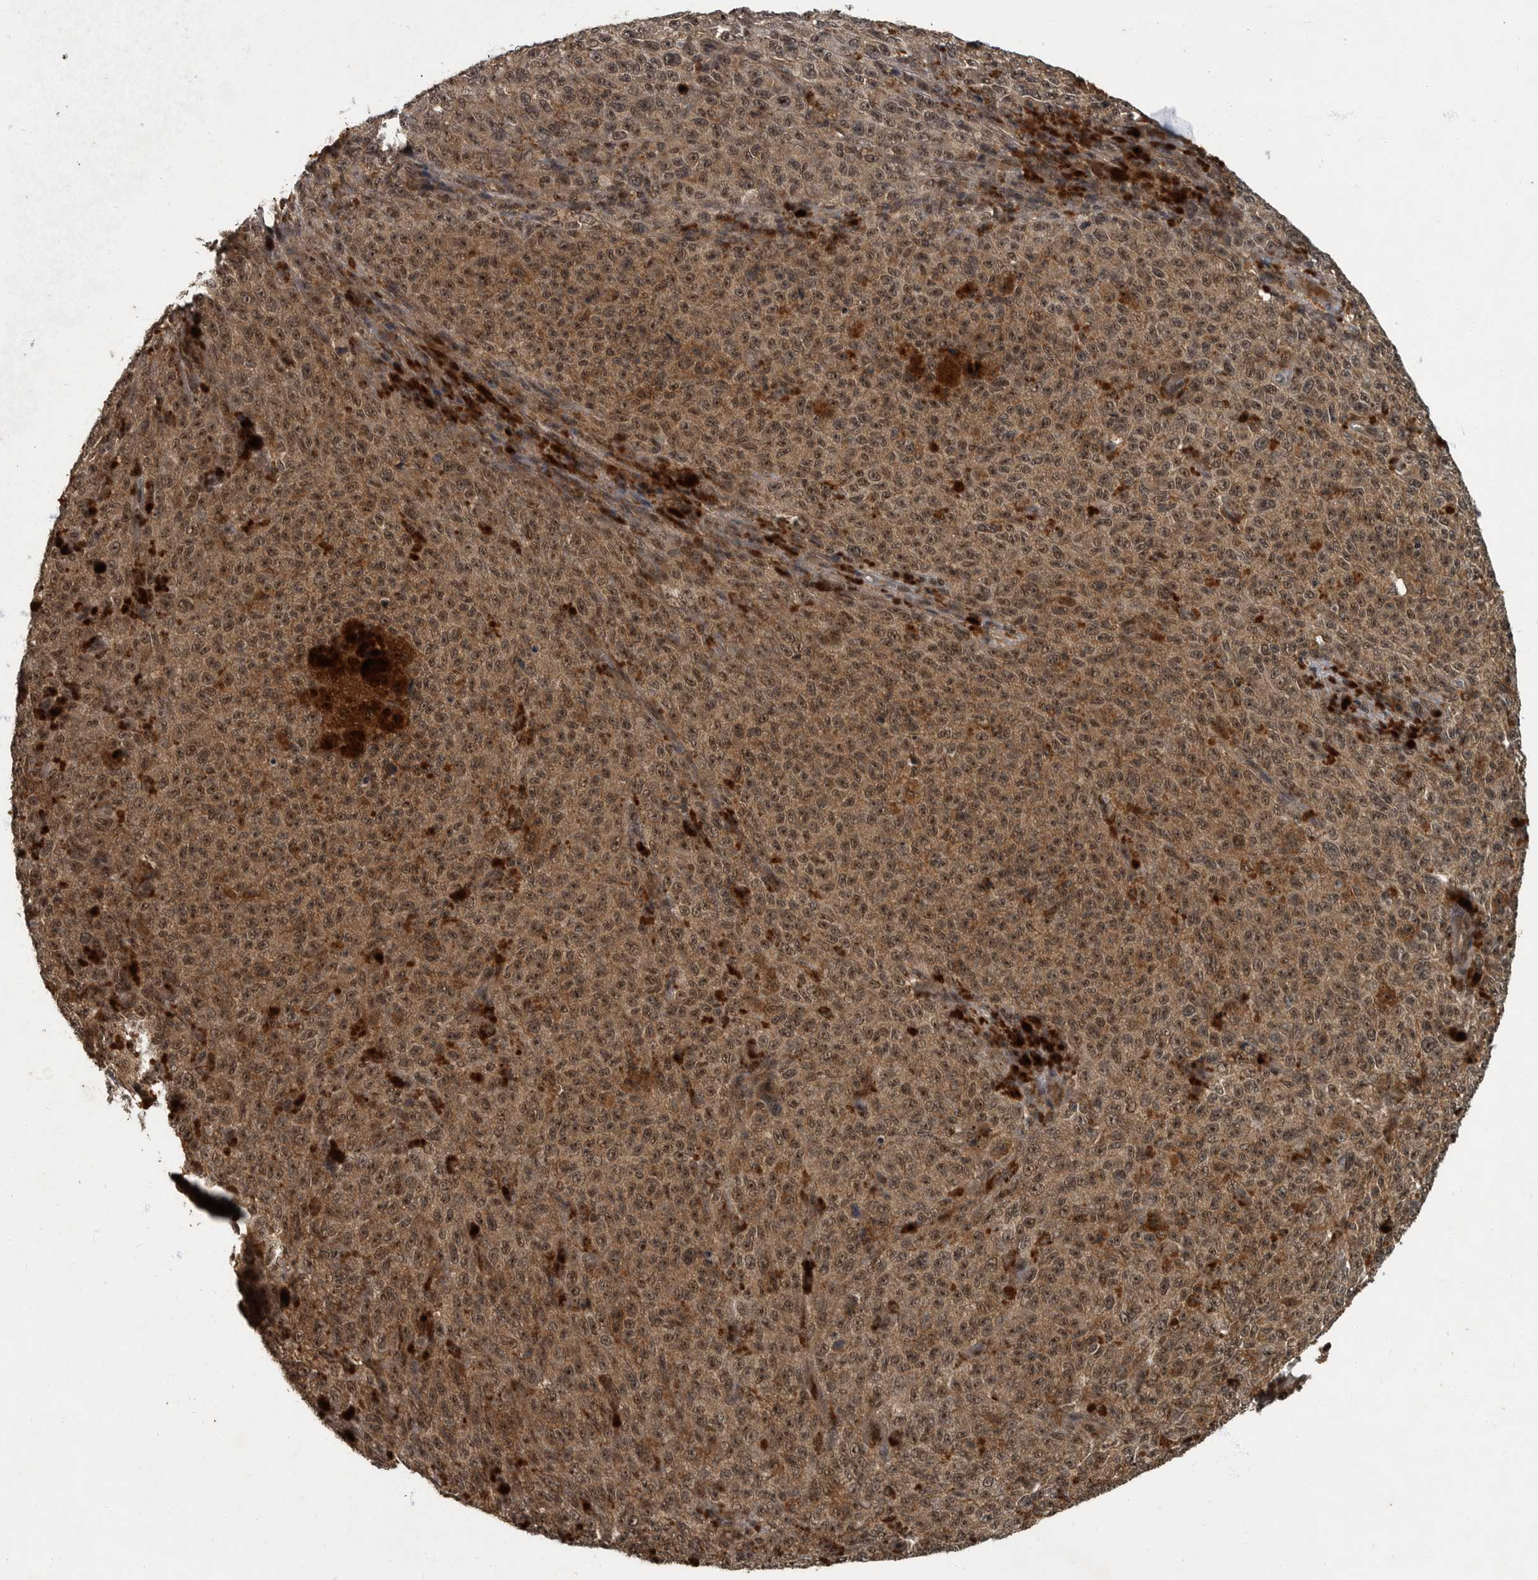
{"staining": {"intensity": "moderate", "quantity": ">75%", "location": "cytoplasmic/membranous,nuclear"}, "tissue": "melanoma", "cell_type": "Tumor cells", "image_type": "cancer", "snomed": [{"axis": "morphology", "description": "Malignant melanoma, NOS"}, {"axis": "topography", "description": "Skin"}], "caption": "DAB immunohistochemical staining of human melanoma exhibits moderate cytoplasmic/membranous and nuclear protein expression in approximately >75% of tumor cells.", "gene": "FOXO1", "patient": {"sex": "female", "age": 82}}